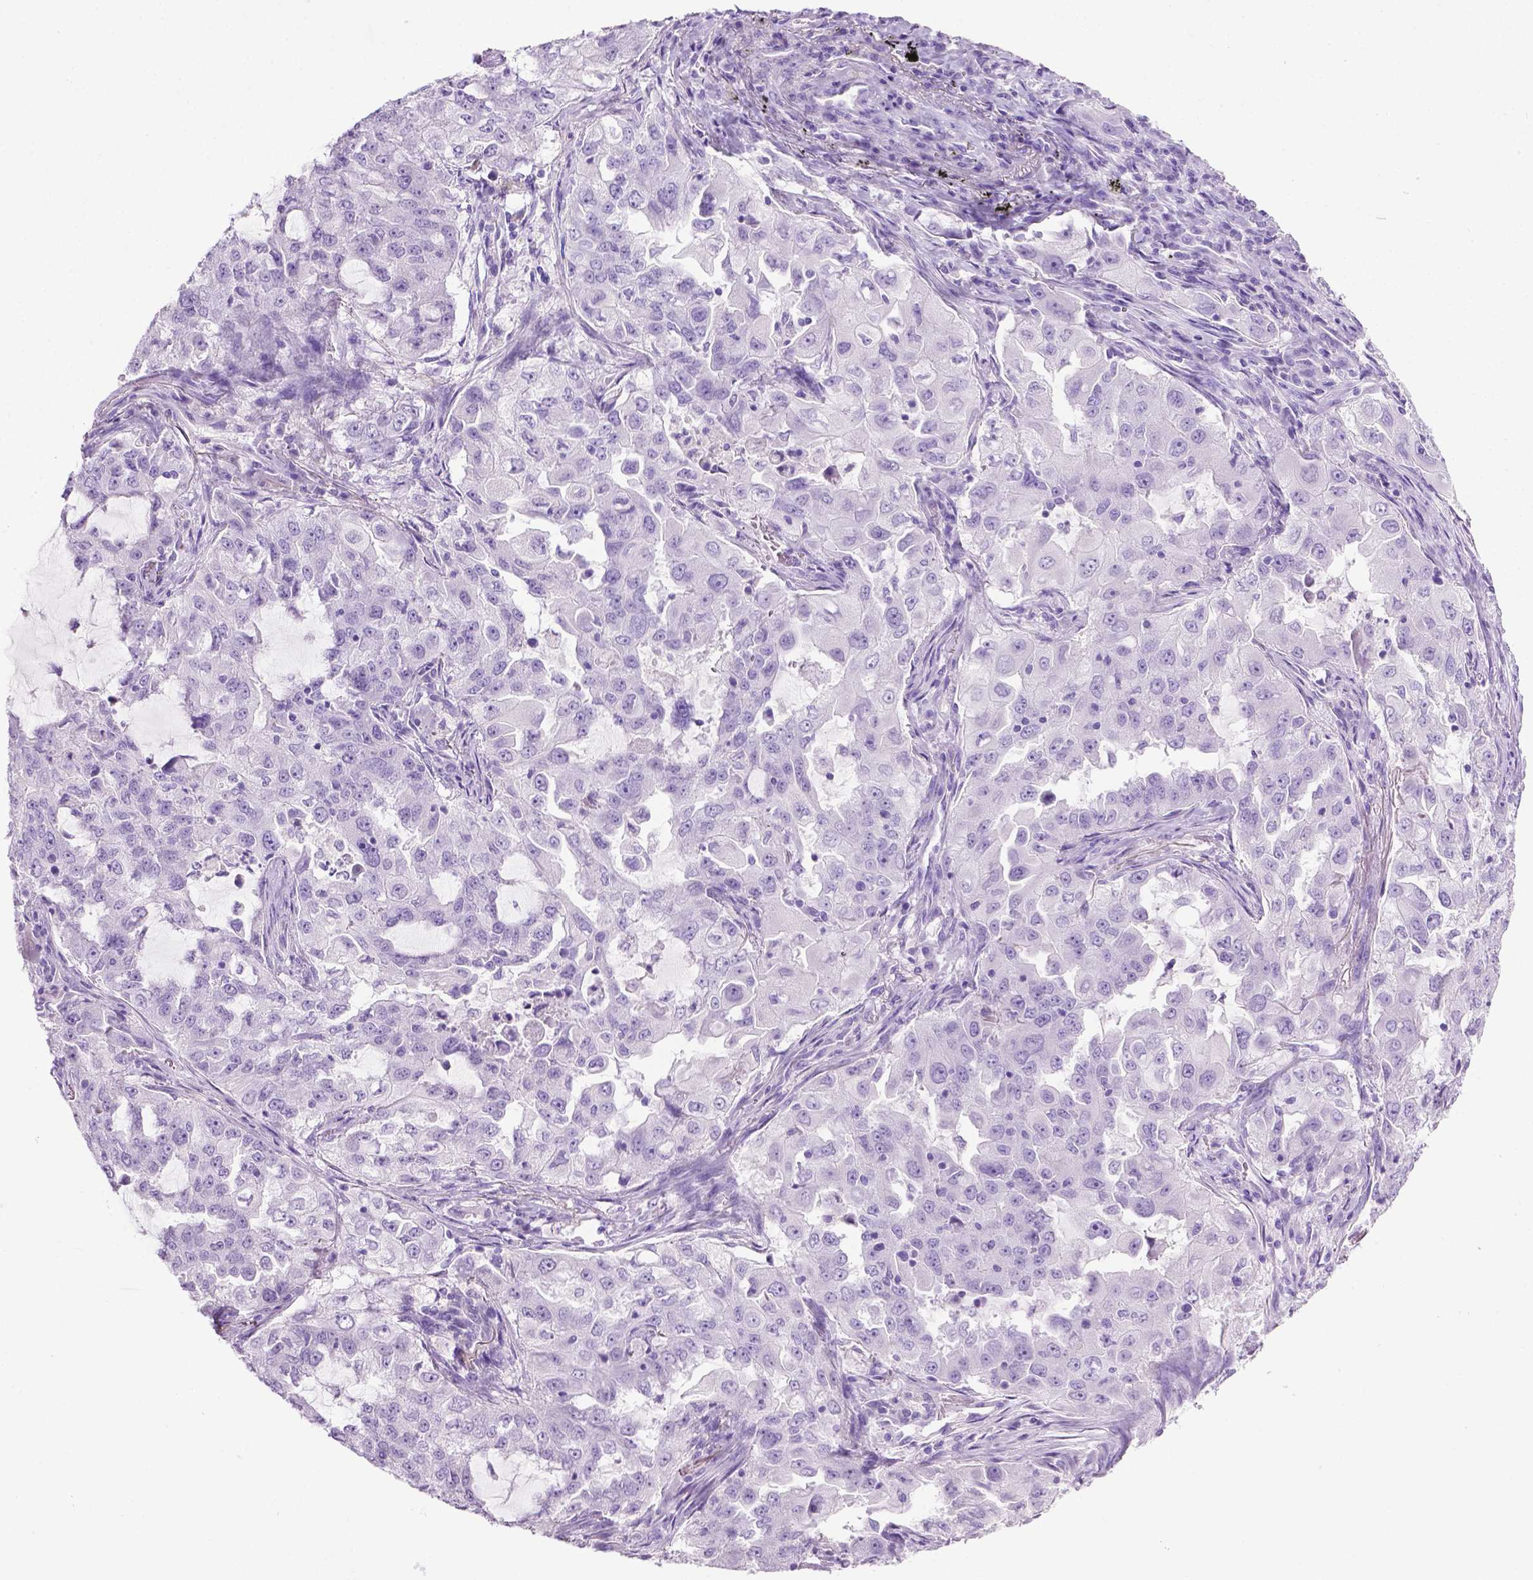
{"staining": {"intensity": "negative", "quantity": "none", "location": "none"}, "tissue": "lung cancer", "cell_type": "Tumor cells", "image_type": "cancer", "snomed": [{"axis": "morphology", "description": "Adenocarcinoma, NOS"}, {"axis": "topography", "description": "Lung"}], "caption": "Tumor cells are negative for brown protein staining in lung cancer.", "gene": "LELP1", "patient": {"sex": "female", "age": 61}}